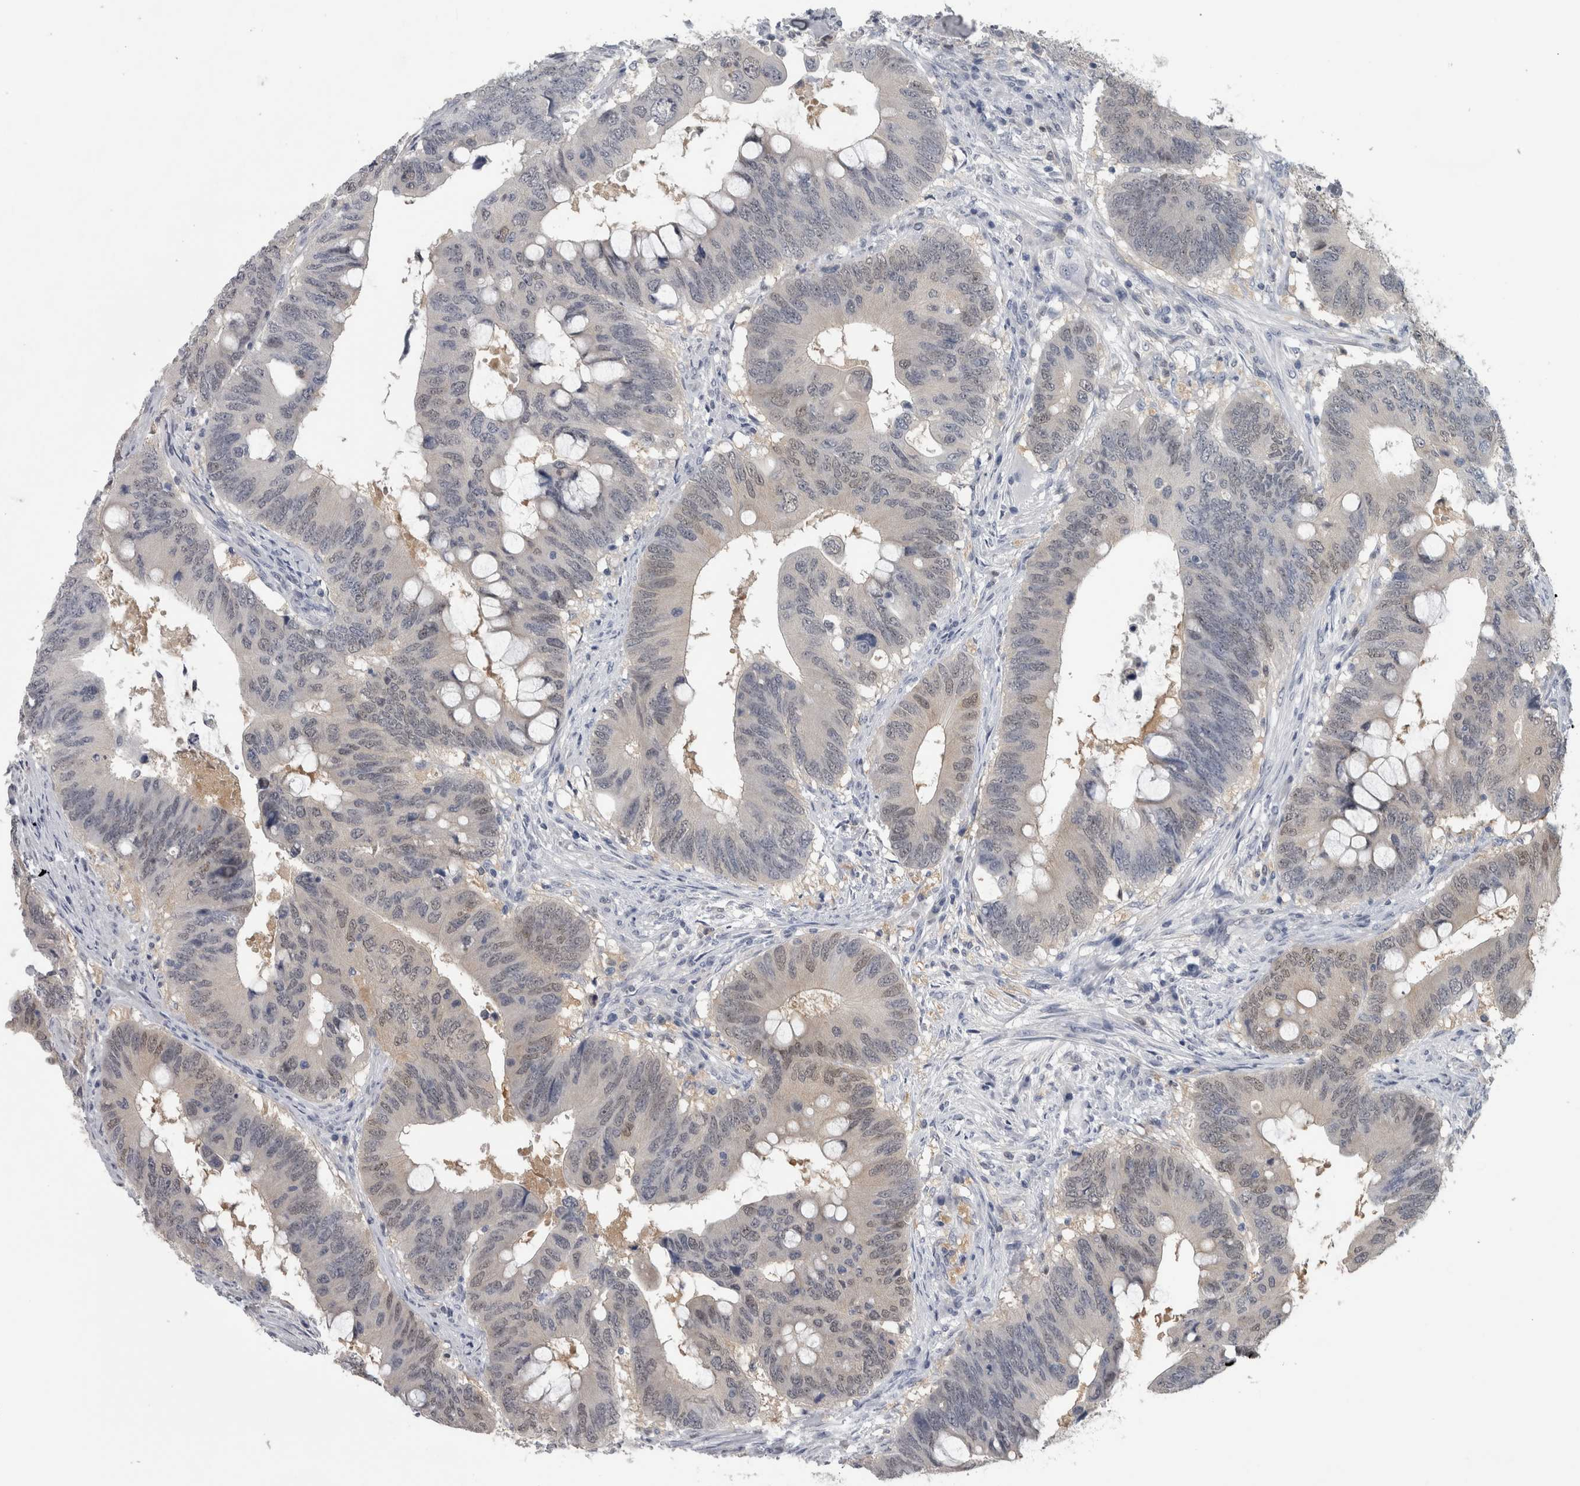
{"staining": {"intensity": "weak", "quantity": "<25%", "location": "nuclear"}, "tissue": "colorectal cancer", "cell_type": "Tumor cells", "image_type": "cancer", "snomed": [{"axis": "morphology", "description": "Adenocarcinoma, NOS"}, {"axis": "topography", "description": "Colon"}], "caption": "High power microscopy image of an IHC micrograph of colorectal cancer, revealing no significant positivity in tumor cells. (Brightfield microscopy of DAB immunohistochemistry at high magnification).", "gene": "NAPRT", "patient": {"sex": "male", "age": 71}}